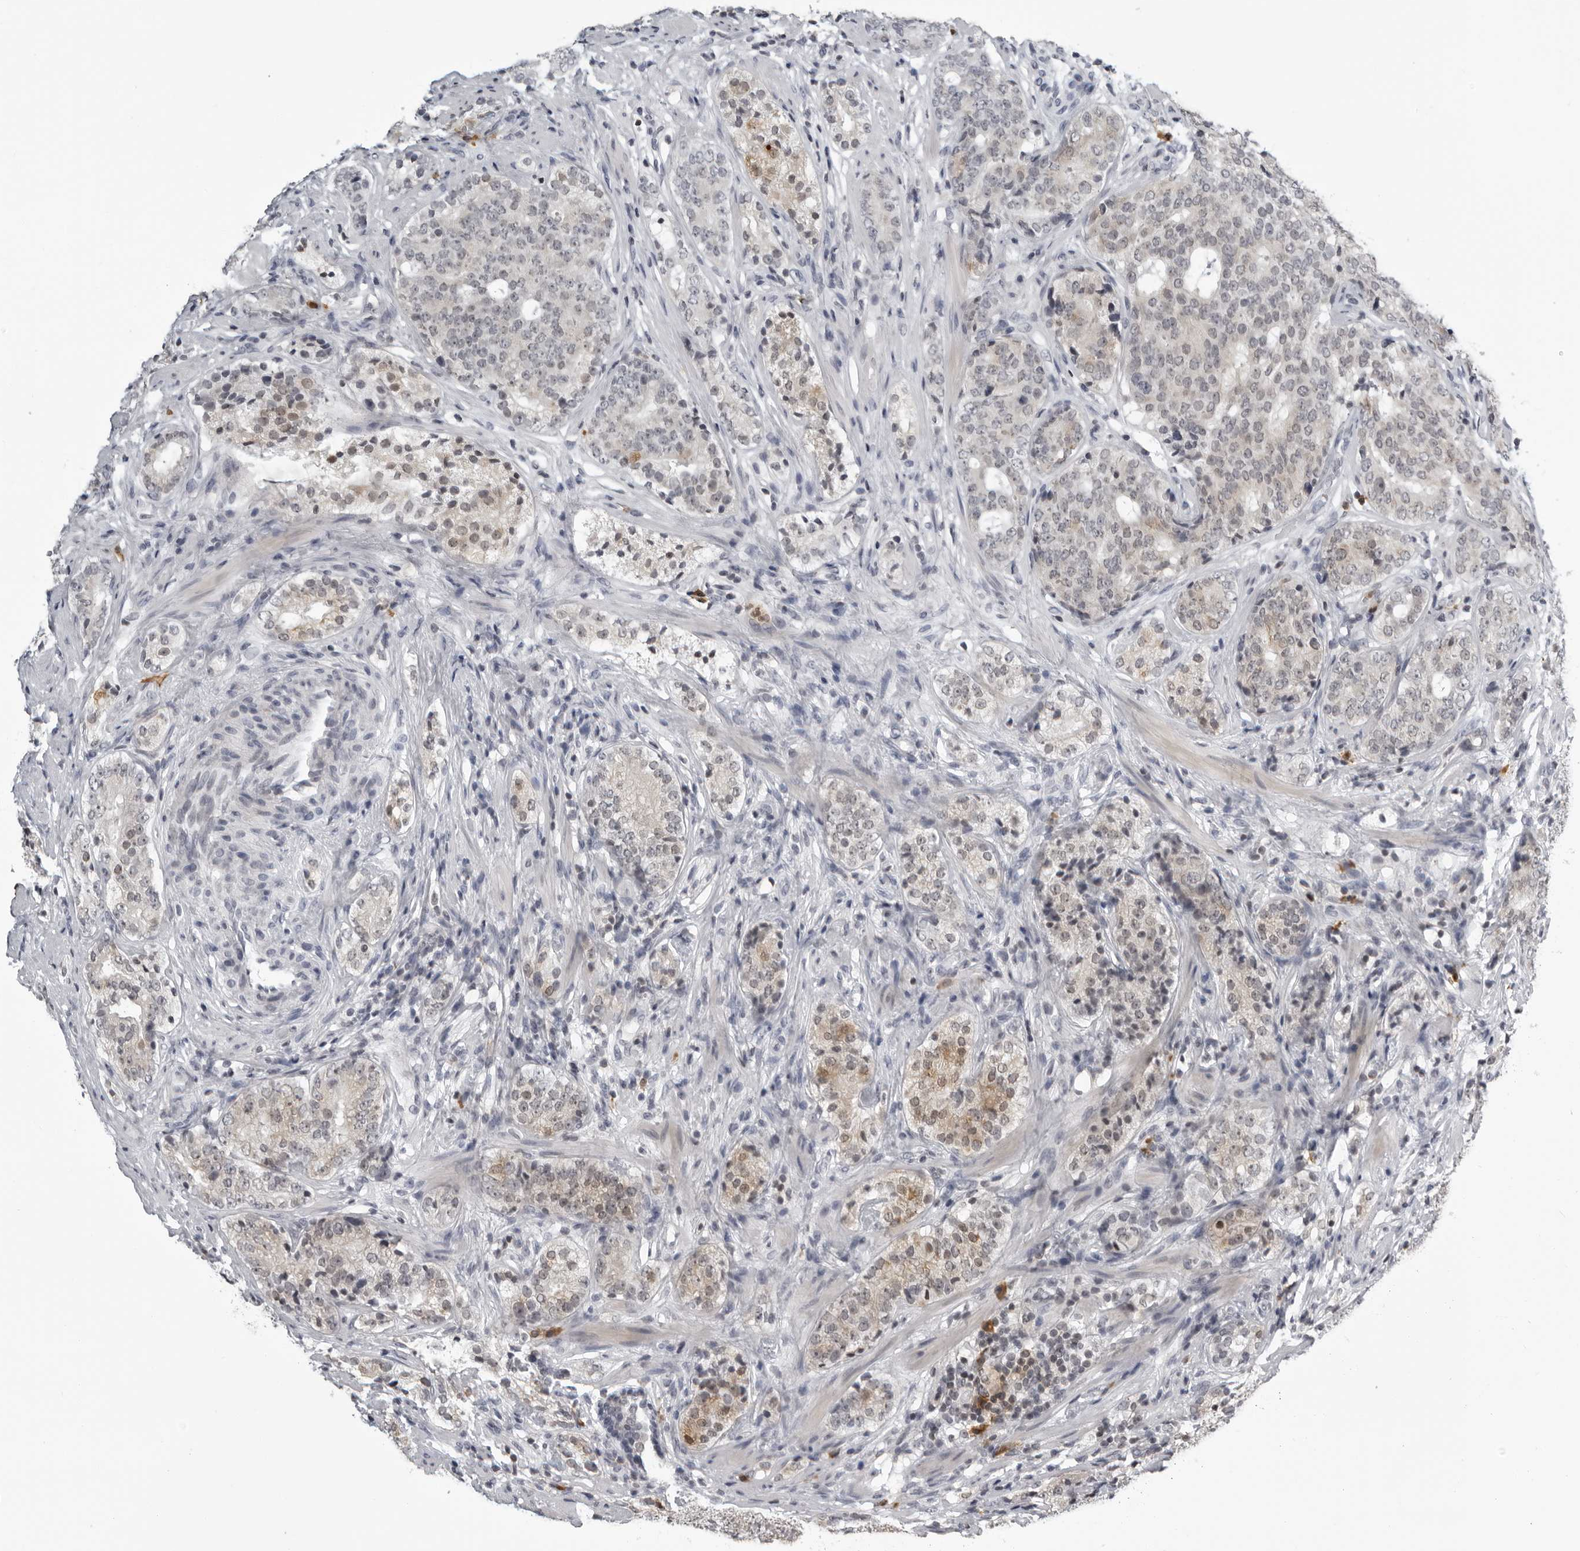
{"staining": {"intensity": "weak", "quantity": "<25%", "location": "cytoplasmic/membranous,nuclear"}, "tissue": "prostate cancer", "cell_type": "Tumor cells", "image_type": "cancer", "snomed": [{"axis": "morphology", "description": "Adenocarcinoma, High grade"}, {"axis": "topography", "description": "Prostate"}], "caption": "This is an IHC micrograph of prostate cancer (adenocarcinoma (high-grade)). There is no expression in tumor cells.", "gene": "RTCA", "patient": {"sex": "male", "age": 56}}